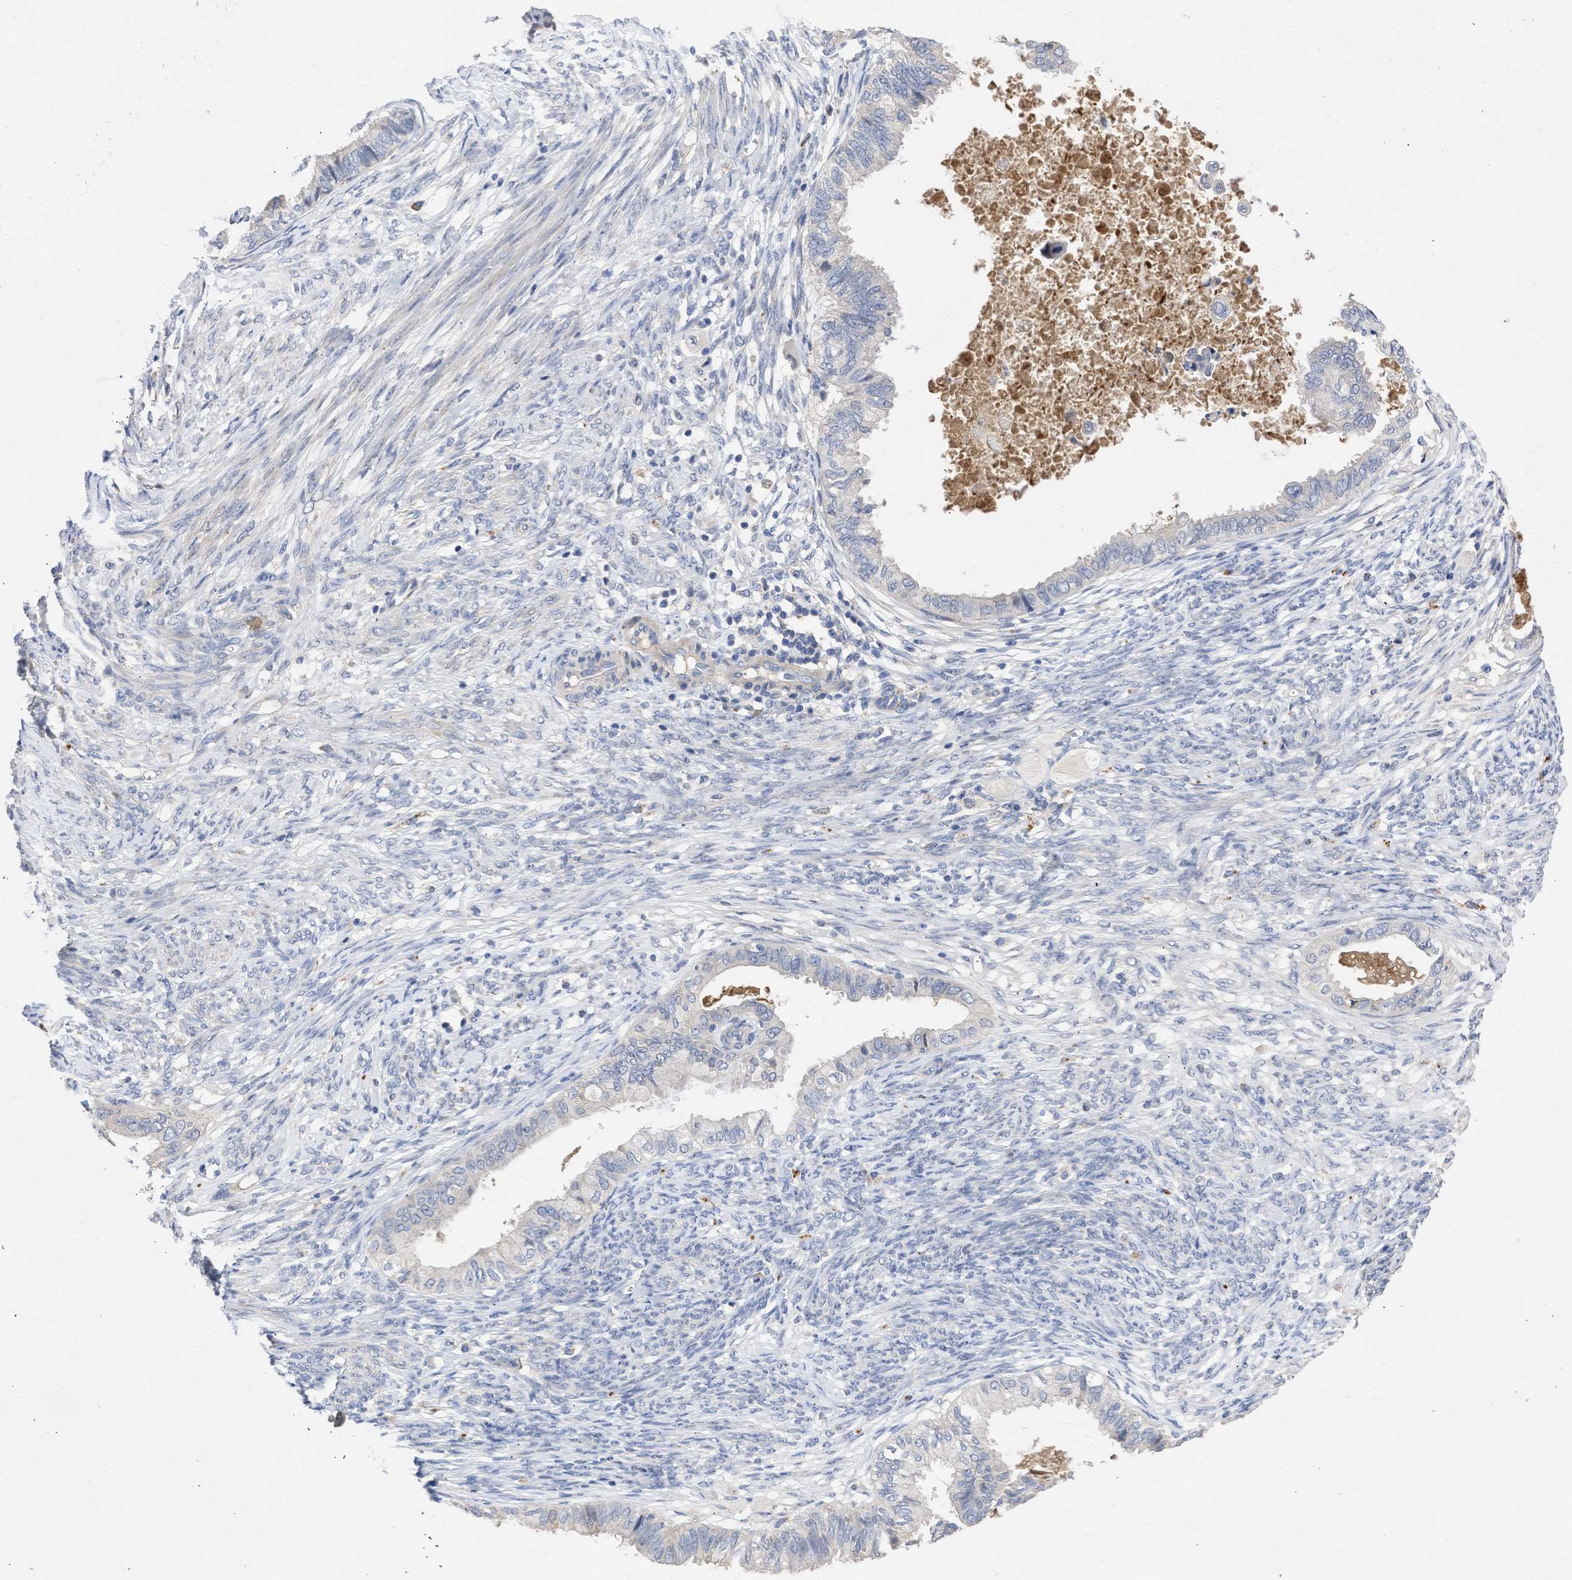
{"staining": {"intensity": "negative", "quantity": "none", "location": "none"}, "tissue": "cervical cancer", "cell_type": "Tumor cells", "image_type": "cancer", "snomed": [{"axis": "morphology", "description": "Normal tissue, NOS"}, {"axis": "morphology", "description": "Adenocarcinoma, NOS"}, {"axis": "topography", "description": "Cervix"}, {"axis": "topography", "description": "Endometrium"}], "caption": "DAB (3,3'-diaminobenzidine) immunohistochemical staining of cervical adenocarcinoma displays no significant expression in tumor cells. The staining was performed using DAB (3,3'-diaminobenzidine) to visualize the protein expression in brown, while the nuclei were stained in blue with hematoxylin (Magnification: 20x).", "gene": "ARHGEF4", "patient": {"sex": "female", "age": 86}}